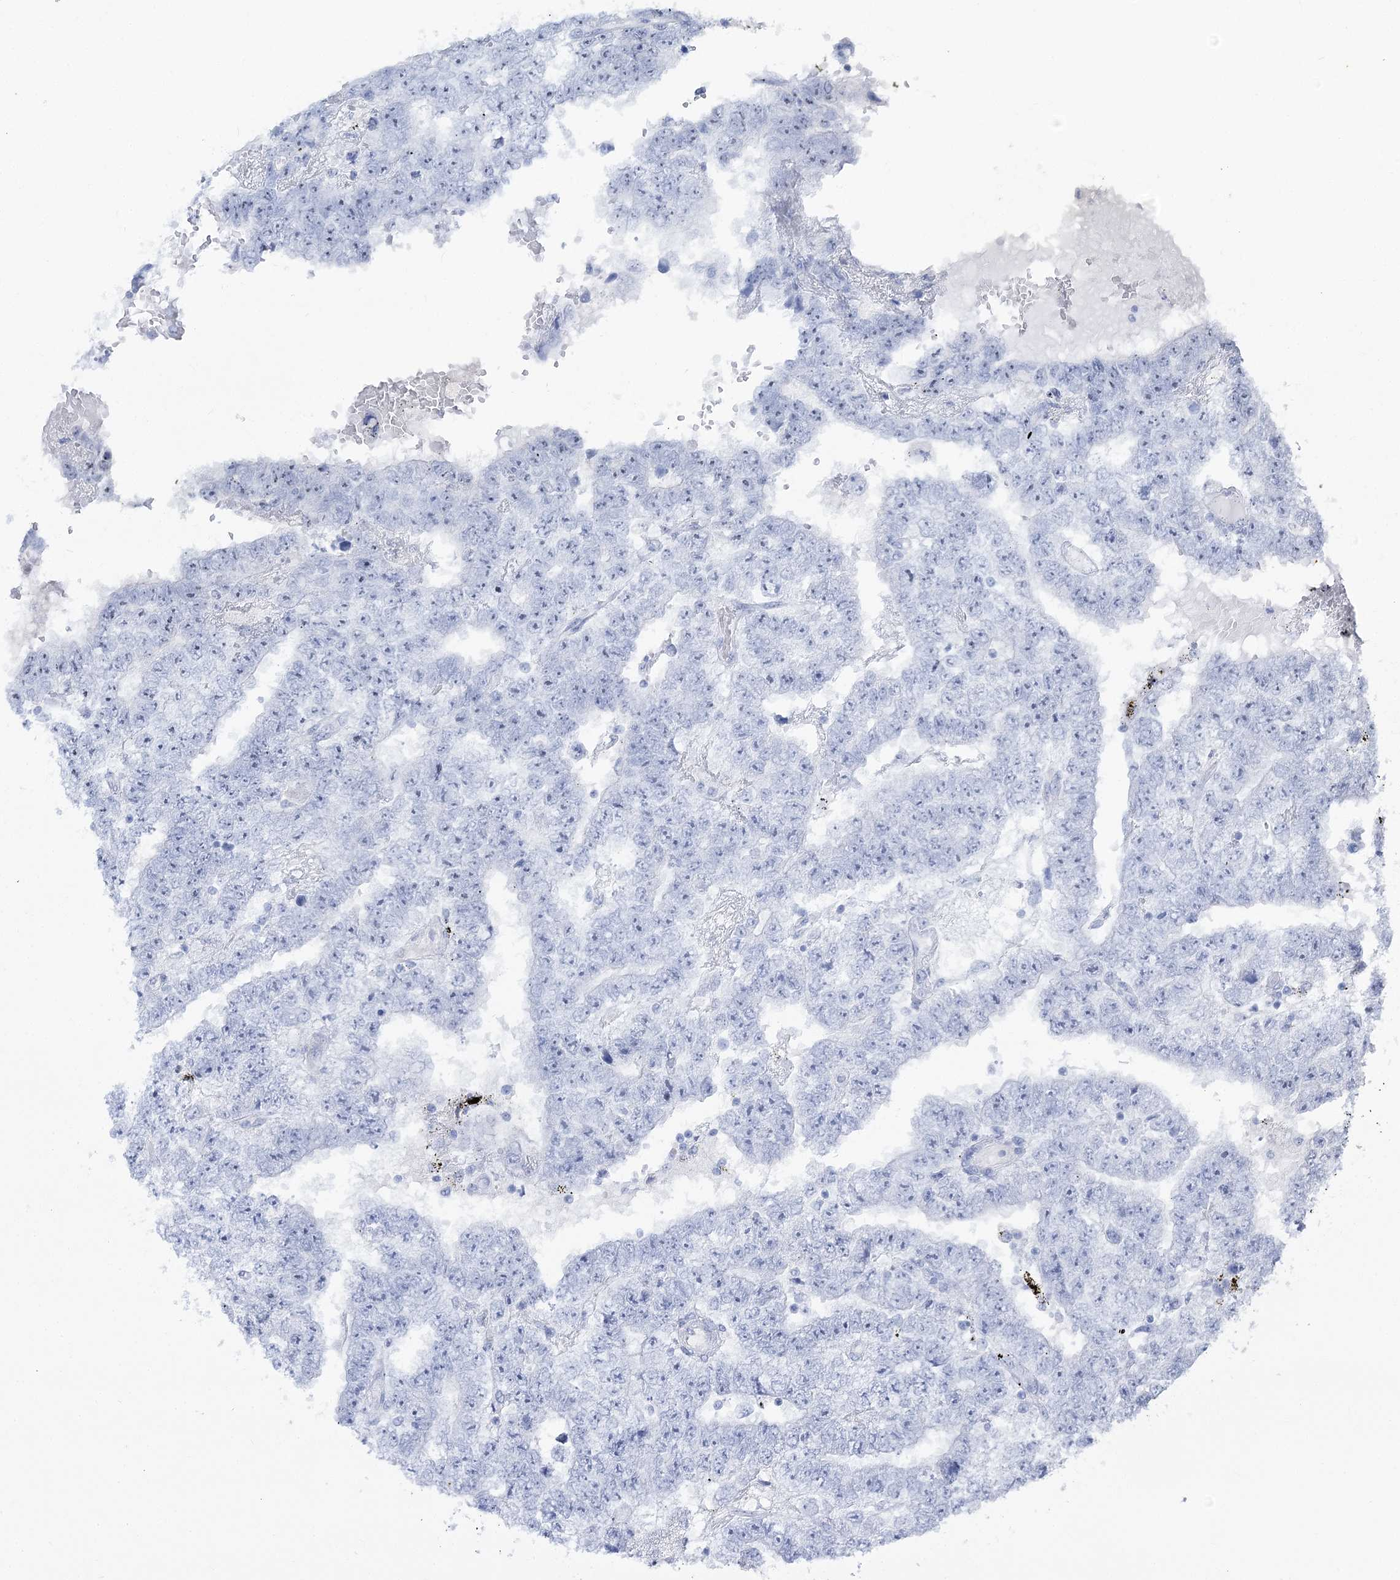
{"staining": {"intensity": "weak", "quantity": "<25%", "location": "nuclear"}, "tissue": "testis cancer", "cell_type": "Tumor cells", "image_type": "cancer", "snomed": [{"axis": "morphology", "description": "Carcinoma, Embryonal, NOS"}, {"axis": "topography", "description": "Testis"}], "caption": "Immunohistochemistry (IHC) micrograph of testis cancer stained for a protein (brown), which reveals no staining in tumor cells.", "gene": "SUOX", "patient": {"sex": "male", "age": 25}}